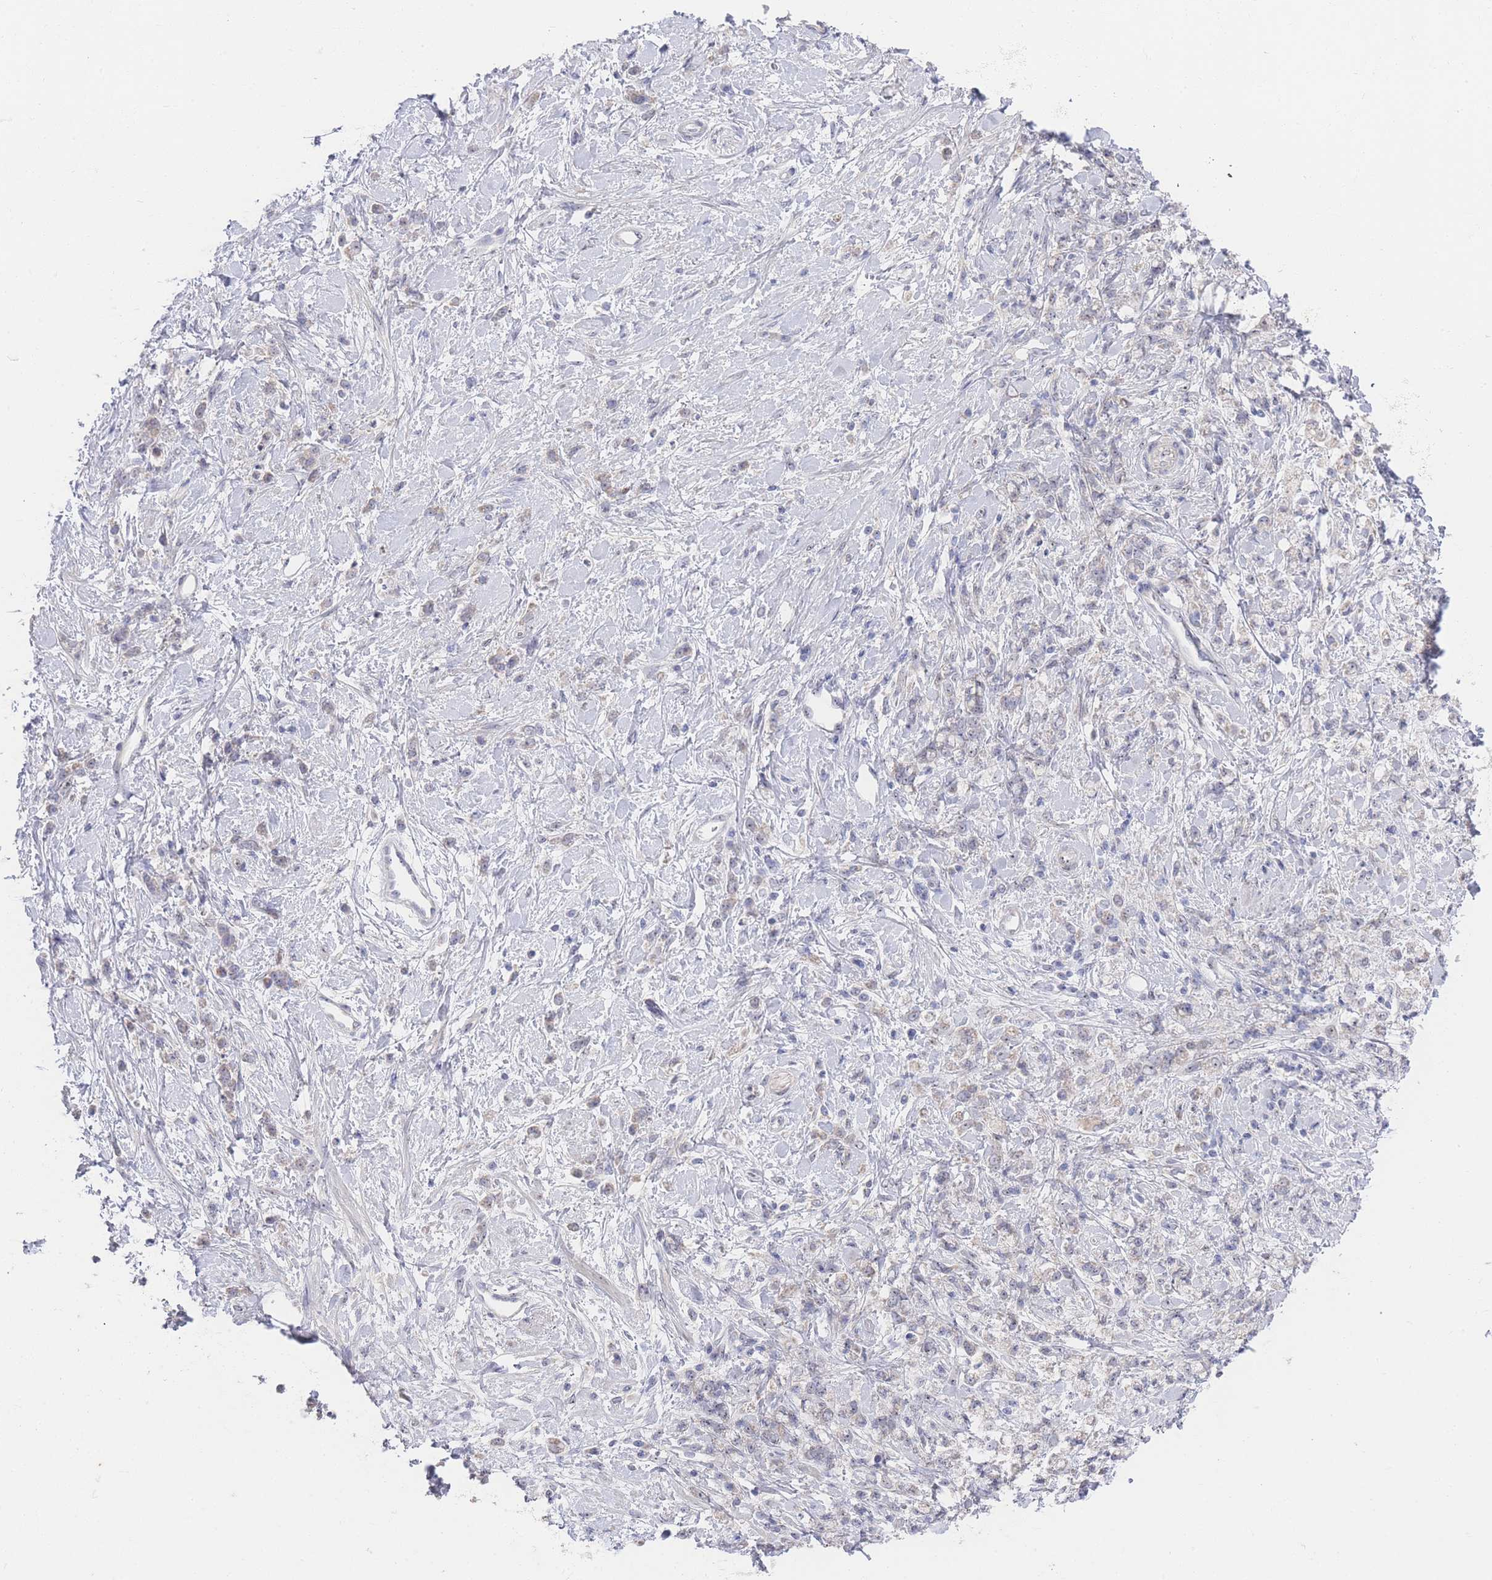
{"staining": {"intensity": "weak", "quantity": "25%-75%", "location": "cytoplasmic/membranous"}, "tissue": "stomach cancer", "cell_type": "Tumor cells", "image_type": "cancer", "snomed": [{"axis": "morphology", "description": "Adenocarcinoma, NOS"}, {"axis": "topography", "description": "Stomach"}], "caption": "Human stomach cancer stained with a brown dye reveals weak cytoplasmic/membranous positive positivity in about 25%-75% of tumor cells.", "gene": "ZNF142", "patient": {"sex": "female", "age": 60}}